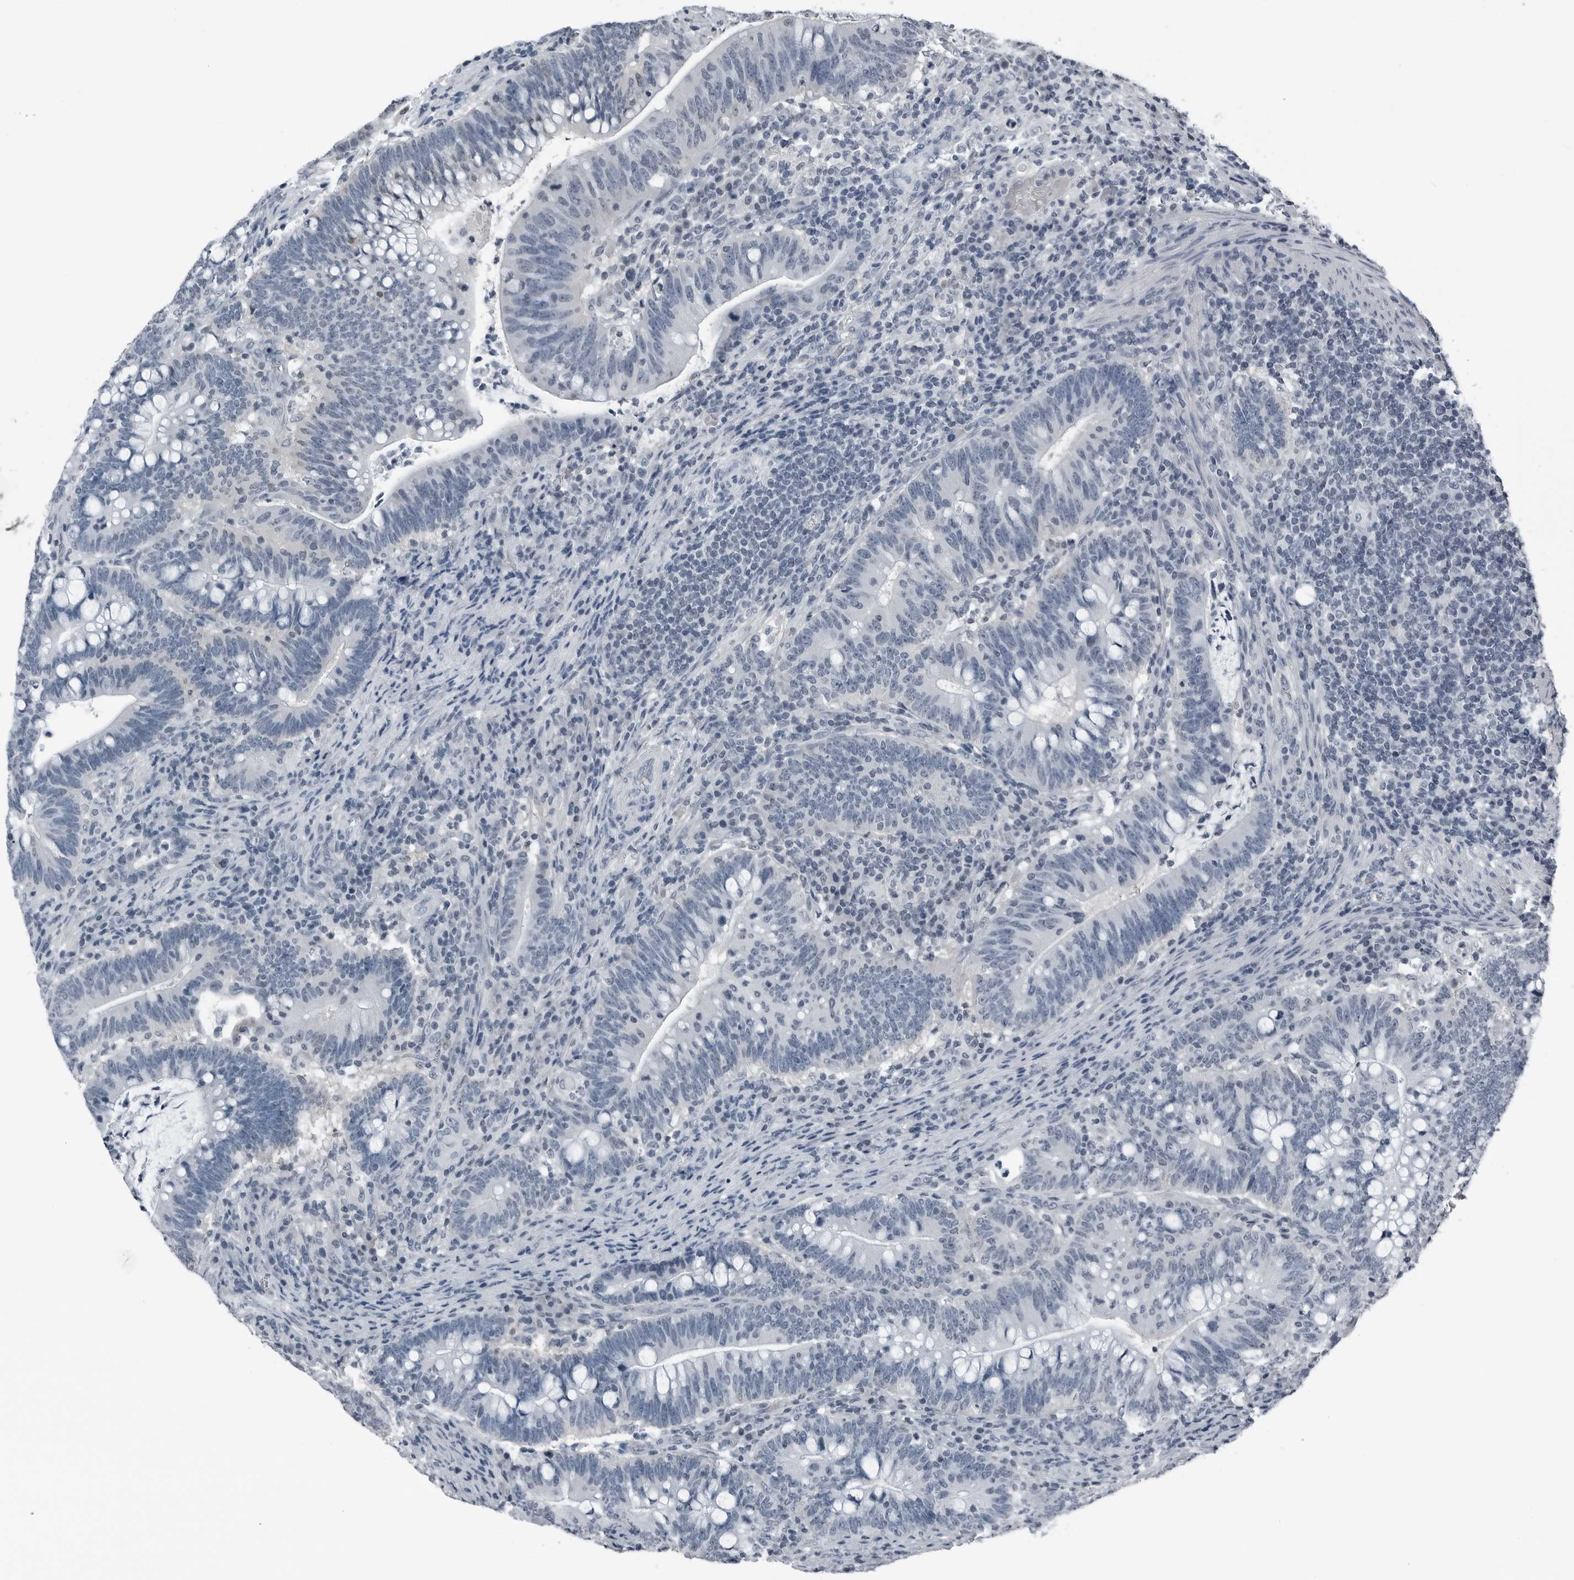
{"staining": {"intensity": "negative", "quantity": "none", "location": "none"}, "tissue": "colorectal cancer", "cell_type": "Tumor cells", "image_type": "cancer", "snomed": [{"axis": "morphology", "description": "Adenocarcinoma, NOS"}, {"axis": "topography", "description": "Colon"}], "caption": "This is an immunohistochemistry (IHC) micrograph of adenocarcinoma (colorectal). There is no staining in tumor cells.", "gene": "SPINK1", "patient": {"sex": "female", "age": 66}}